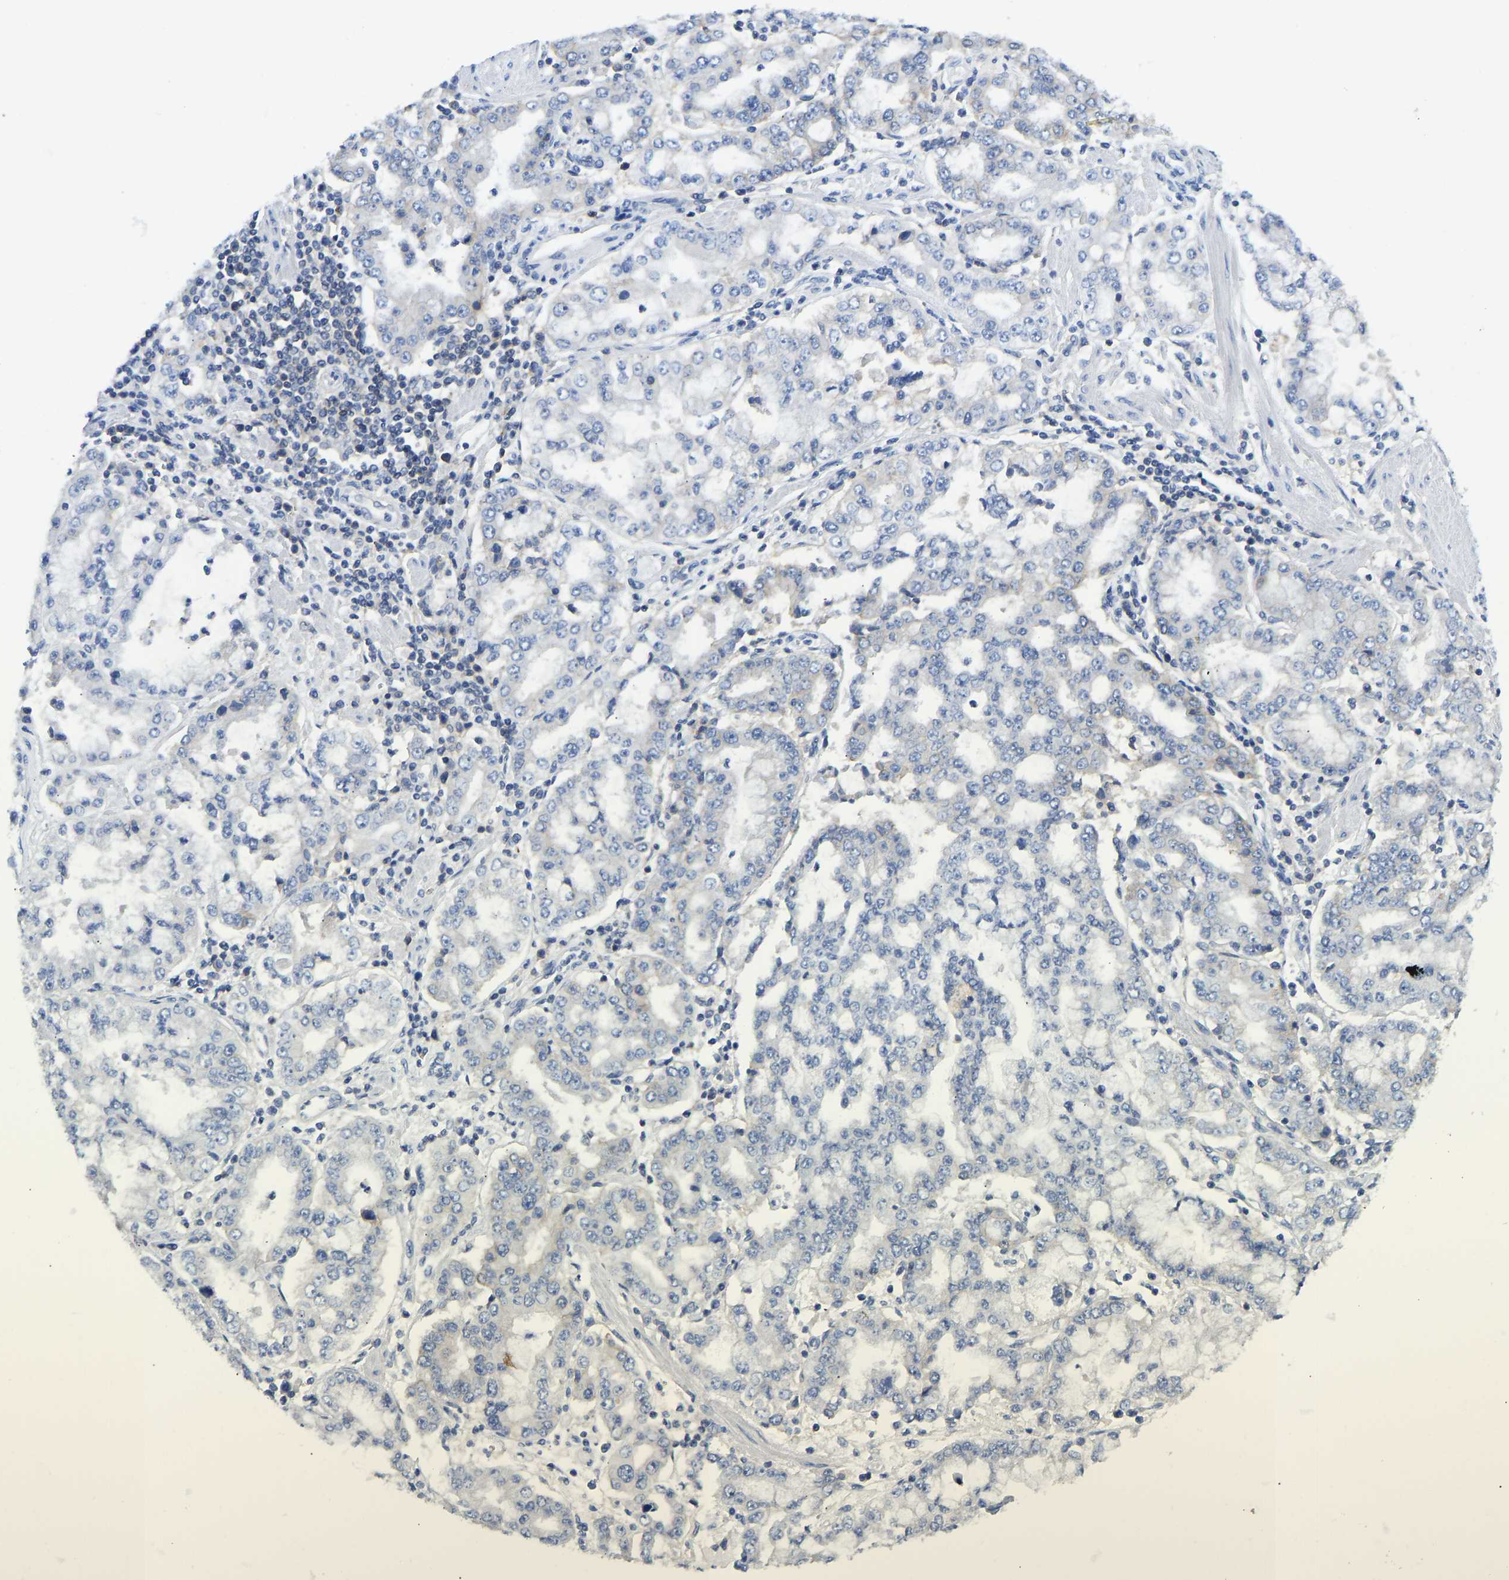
{"staining": {"intensity": "negative", "quantity": "none", "location": "none"}, "tissue": "stomach cancer", "cell_type": "Tumor cells", "image_type": "cancer", "snomed": [{"axis": "morphology", "description": "Adenocarcinoma, NOS"}, {"axis": "topography", "description": "Stomach"}], "caption": "Adenocarcinoma (stomach) was stained to show a protein in brown. There is no significant staining in tumor cells. (DAB (3,3'-diaminobenzidine) IHC, high magnification).", "gene": "NDRG3", "patient": {"sex": "male", "age": 76}}